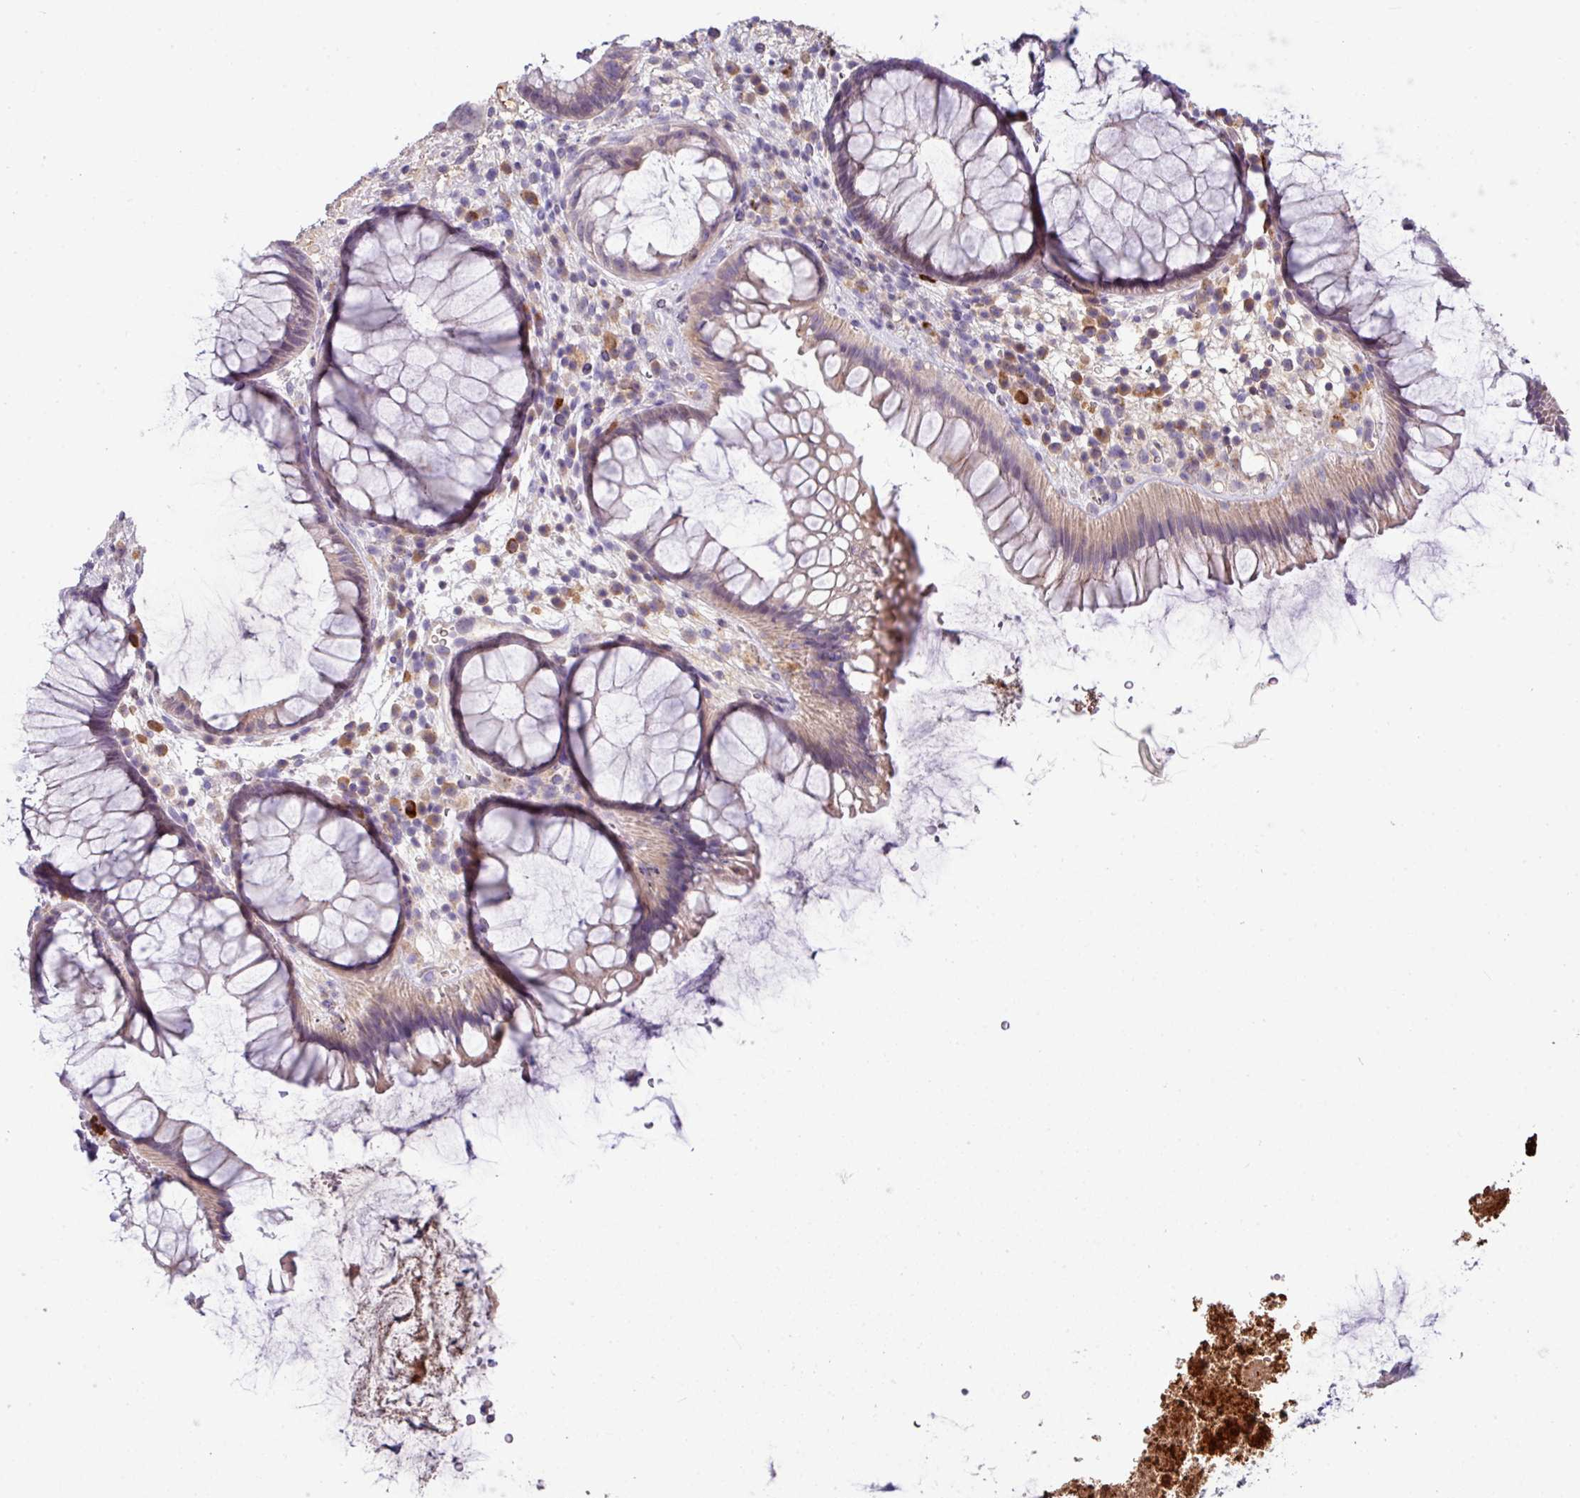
{"staining": {"intensity": "weak", "quantity": "<25%", "location": "cytoplasmic/membranous"}, "tissue": "rectum", "cell_type": "Glandular cells", "image_type": "normal", "snomed": [{"axis": "morphology", "description": "Normal tissue, NOS"}, {"axis": "topography", "description": "Rectum"}], "caption": "A high-resolution histopathology image shows immunohistochemistry staining of normal rectum, which displays no significant expression in glandular cells.", "gene": "SLAMF6", "patient": {"sex": "male", "age": 51}}